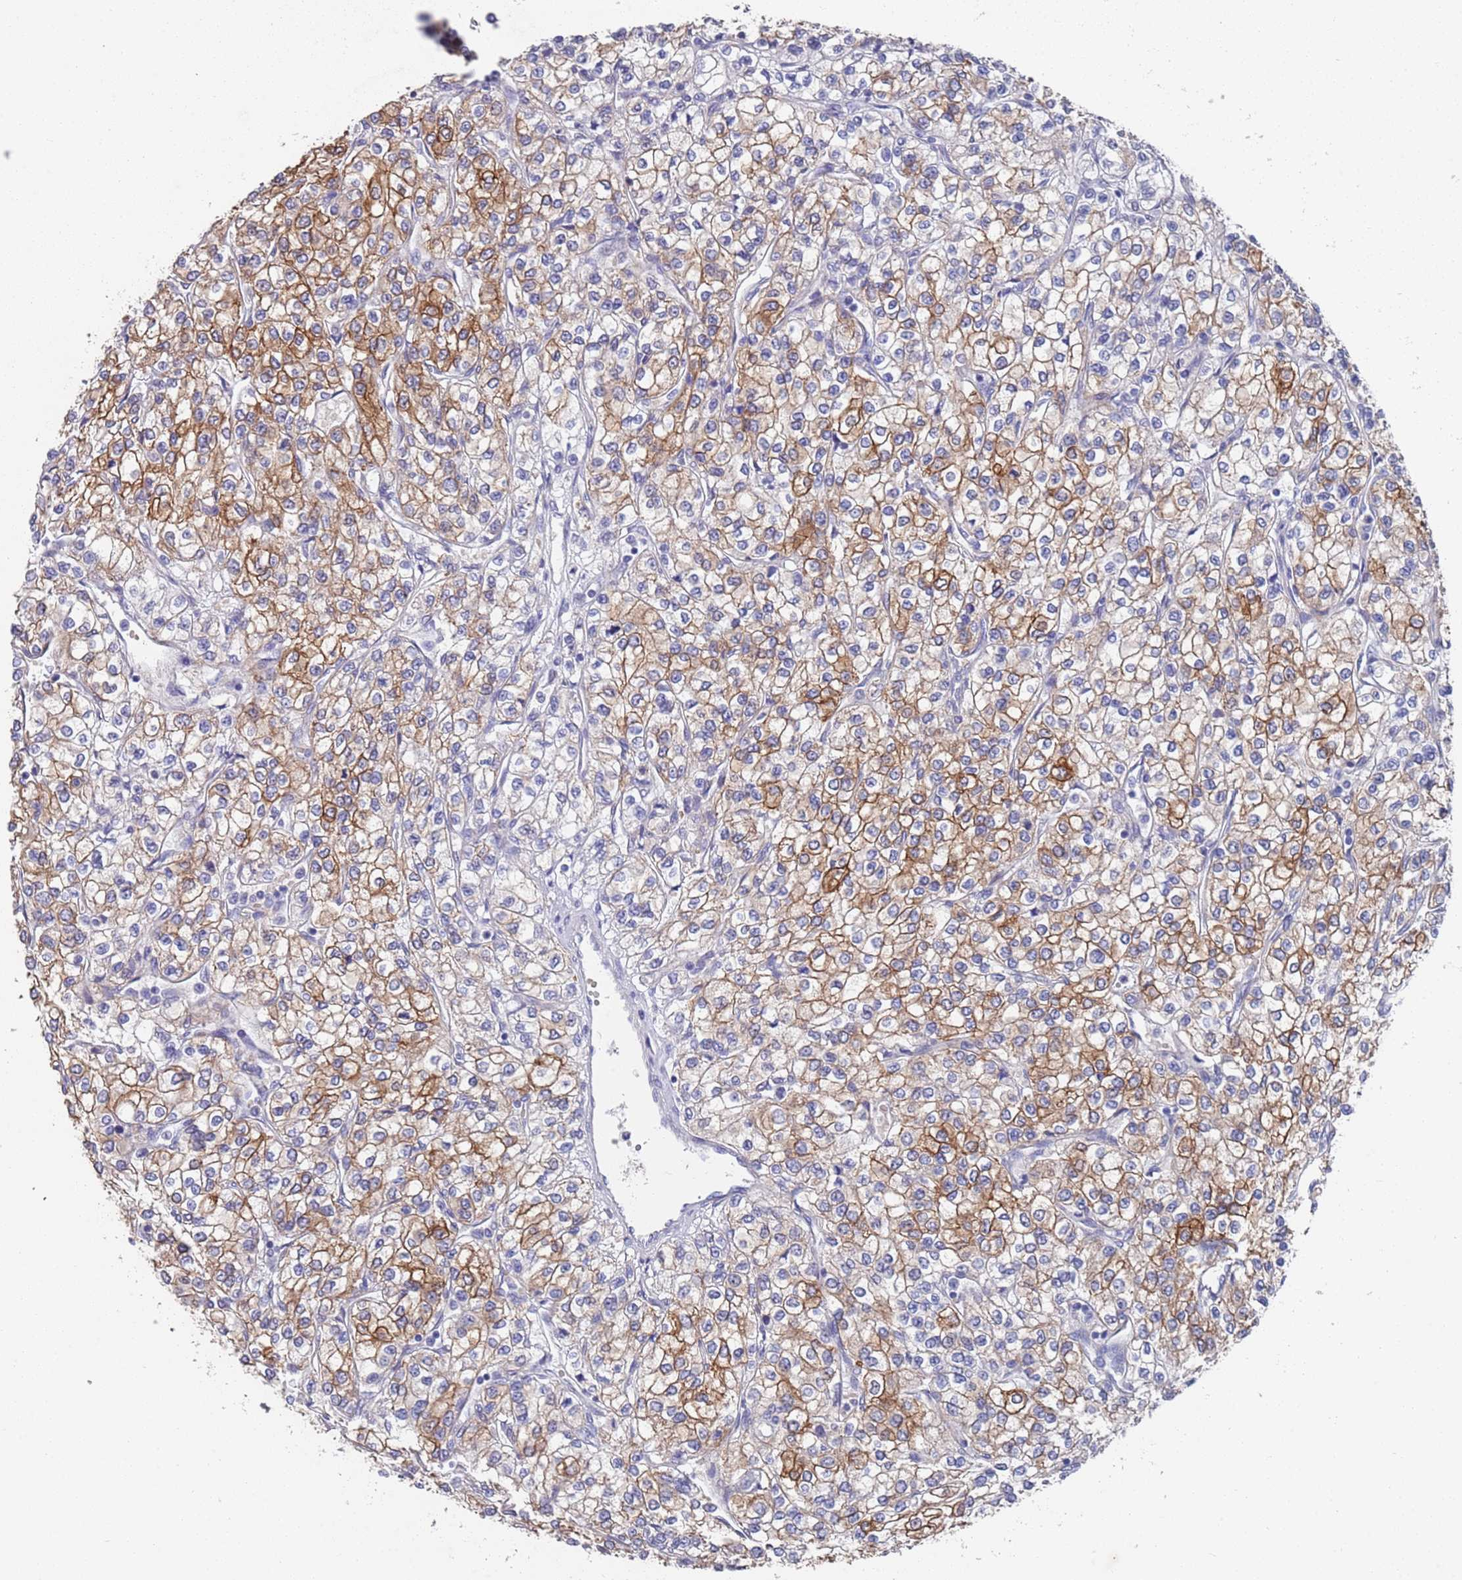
{"staining": {"intensity": "moderate", "quantity": "25%-75%", "location": "cytoplasmic/membranous"}, "tissue": "renal cancer", "cell_type": "Tumor cells", "image_type": "cancer", "snomed": [{"axis": "morphology", "description": "Adenocarcinoma, NOS"}, {"axis": "topography", "description": "Kidney"}], "caption": "Approximately 25%-75% of tumor cells in human renal cancer (adenocarcinoma) reveal moderate cytoplasmic/membranous protein positivity as visualized by brown immunohistochemical staining.", "gene": "ANK2", "patient": {"sex": "male", "age": 80}}